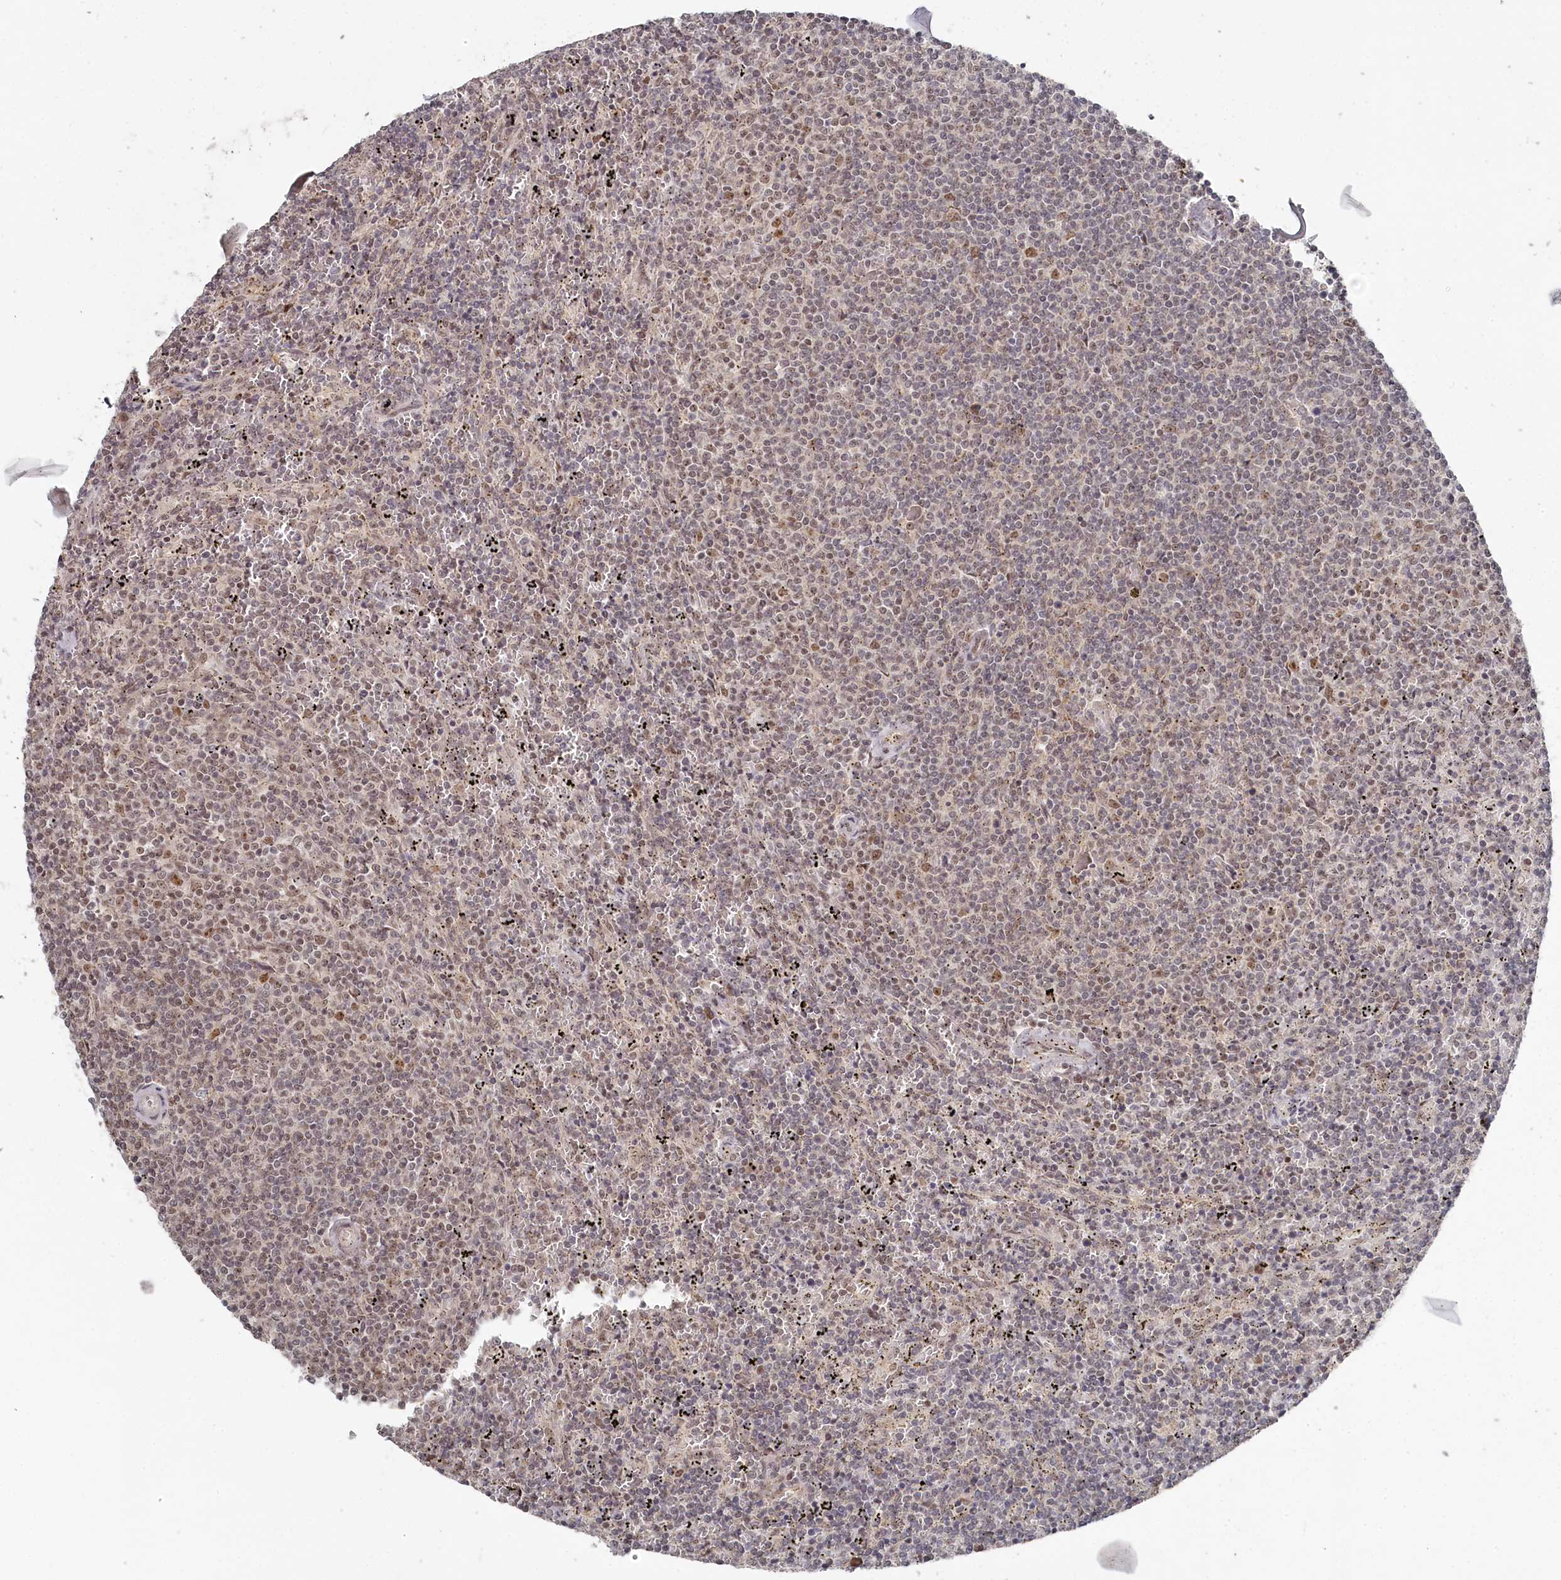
{"staining": {"intensity": "moderate", "quantity": "<25%", "location": "nuclear"}, "tissue": "lymphoma", "cell_type": "Tumor cells", "image_type": "cancer", "snomed": [{"axis": "morphology", "description": "Malignant lymphoma, non-Hodgkin's type, Low grade"}, {"axis": "topography", "description": "Spleen"}], "caption": "Protein expression analysis of human lymphoma reveals moderate nuclear expression in about <25% of tumor cells. (DAB (3,3'-diaminobenzidine) IHC with brightfield microscopy, high magnification).", "gene": "EXOSC1", "patient": {"sex": "female", "age": 50}}